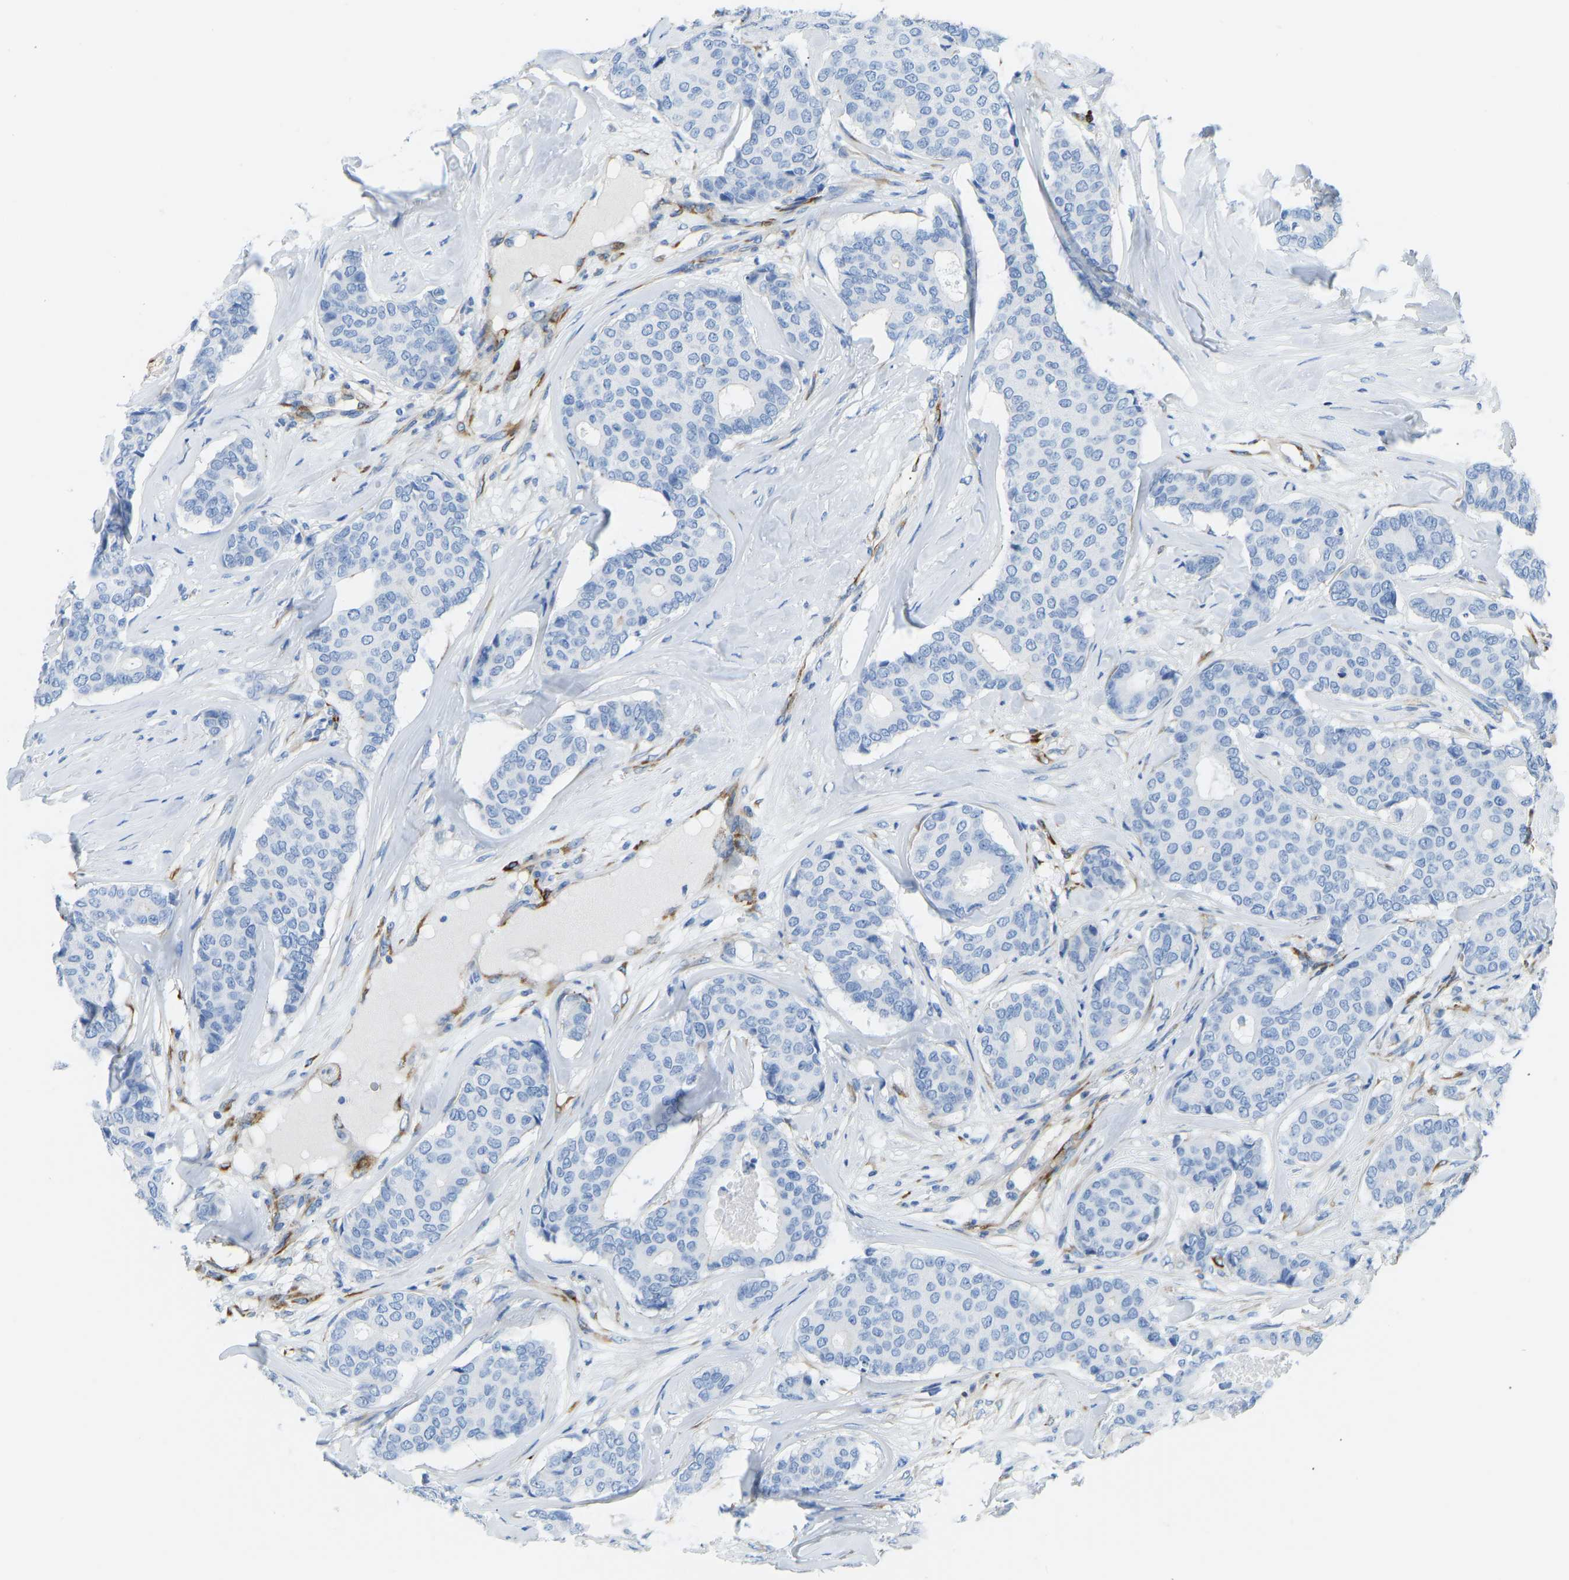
{"staining": {"intensity": "negative", "quantity": "none", "location": "none"}, "tissue": "breast cancer", "cell_type": "Tumor cells", "image_type": "cancer", "snomed": [{"axis": "morphology", "description": "Duct carcinoma"}, {"axis": "topography", "description": "Breast"}], "caption": "Invasive ductal carcinoma (breast) was stained to show a protein in brown. There is no significant expression in tumor cells.", "gene": "COL15A1", "patient": {"sex": "female", "age": 75}}